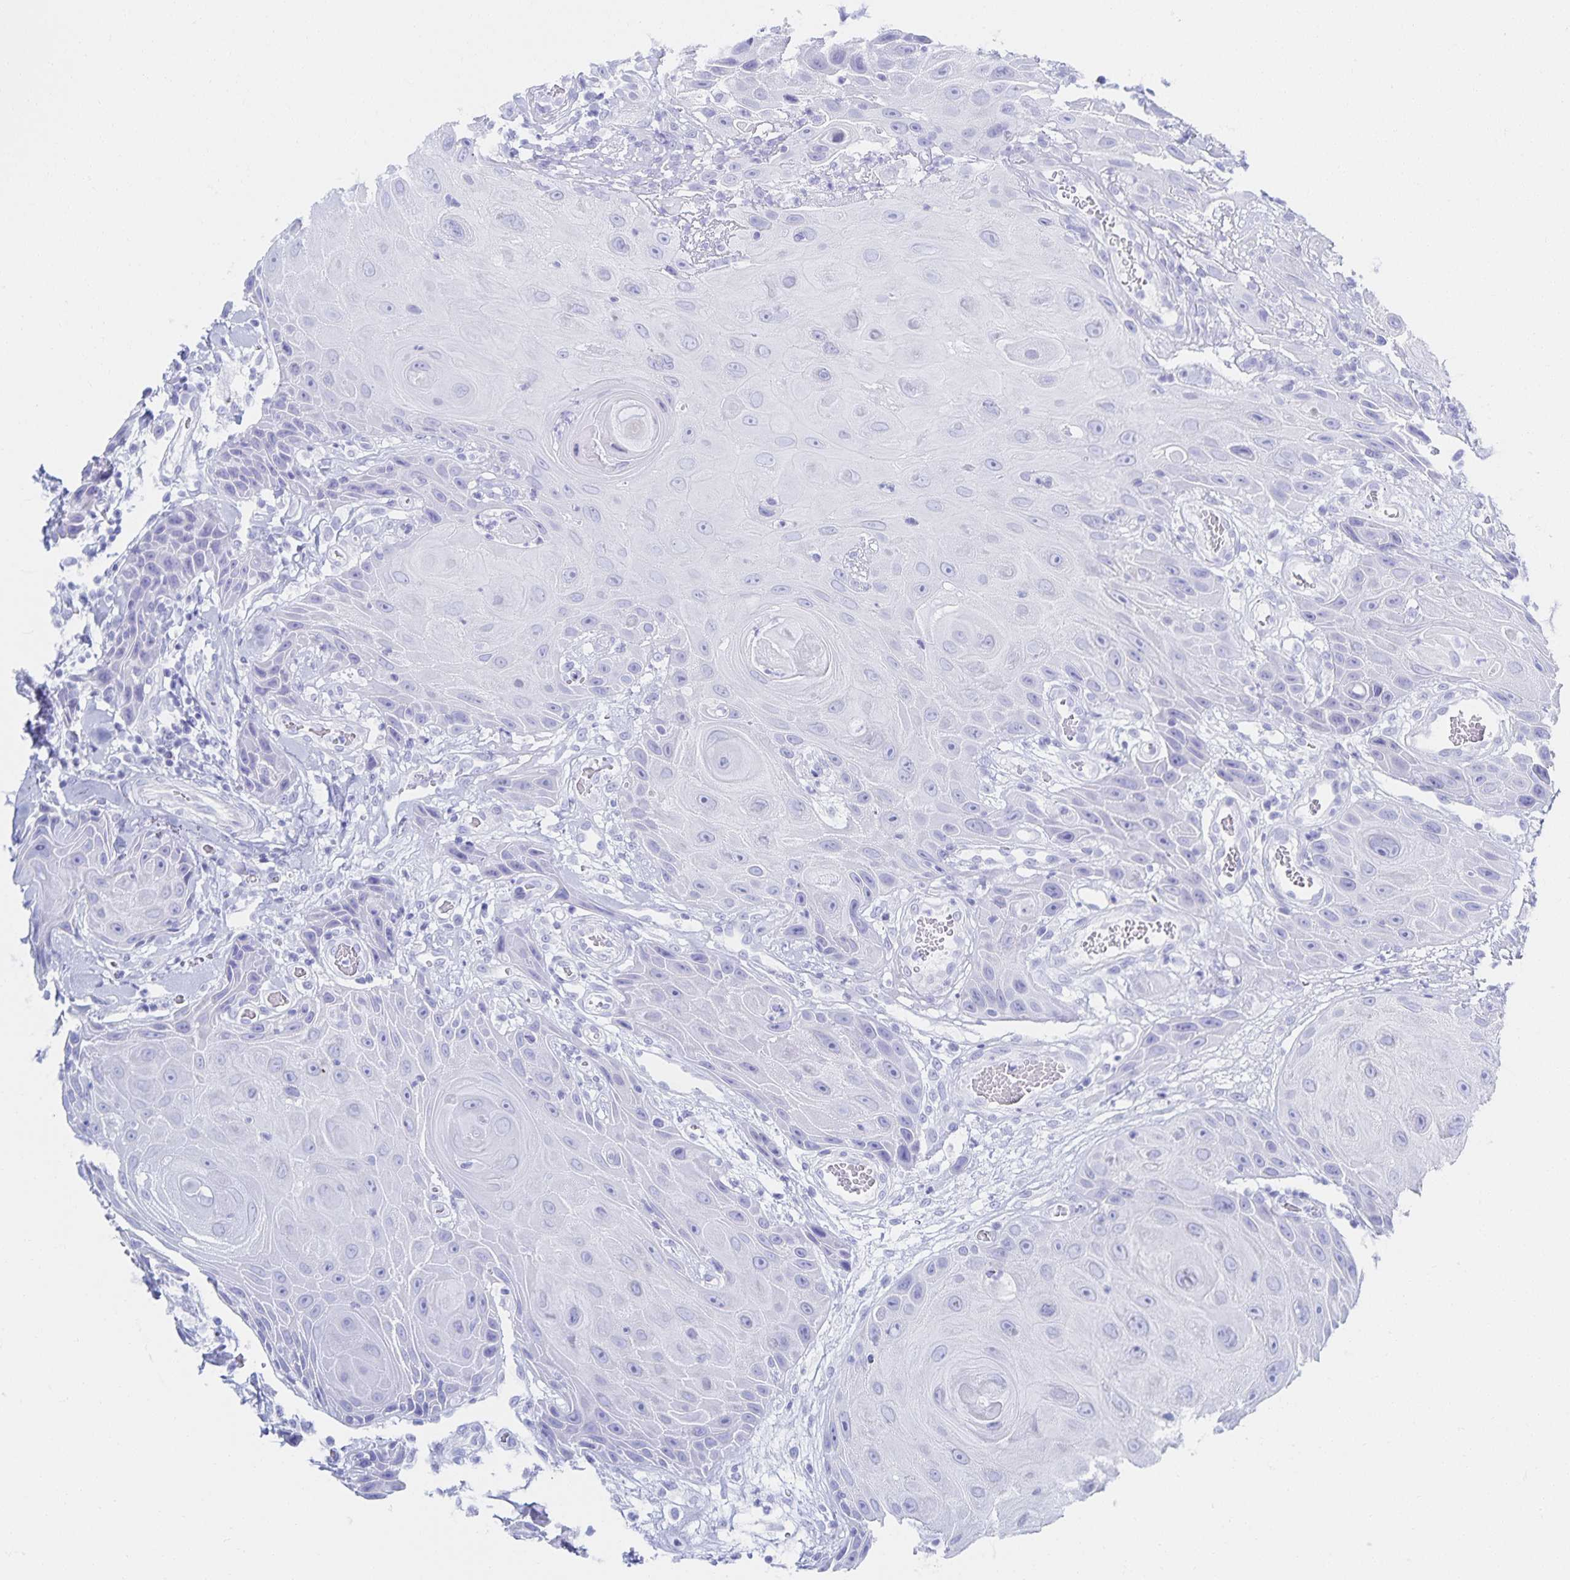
{"staining": {"intensity": "negative", "quantity": "none", "location": "none"}, "tissue": "head and neck cancer", "cell_type": "Tumor cells", "image_type": "cancer", "snomed": [{"axis": "morphology", "description": "Squamous cell carcinoma, NOS"}, {"axis": "topography", "description": "Oral tissue"}, {"axis": "topography", "description": "Head-Neck"}], "caption": "High power microscopy histopathology image of an immunohistochemistry image of head and neck cancer, revealing no significant expression in tumor cells. Brightfield microscopy of immunohistochemistry (IHC) stained with DAB (brown) and hematoxylin (blue), captured at high magnification.", "gene": "SNTN", "patient": {"sex": "male", "age": 49}}